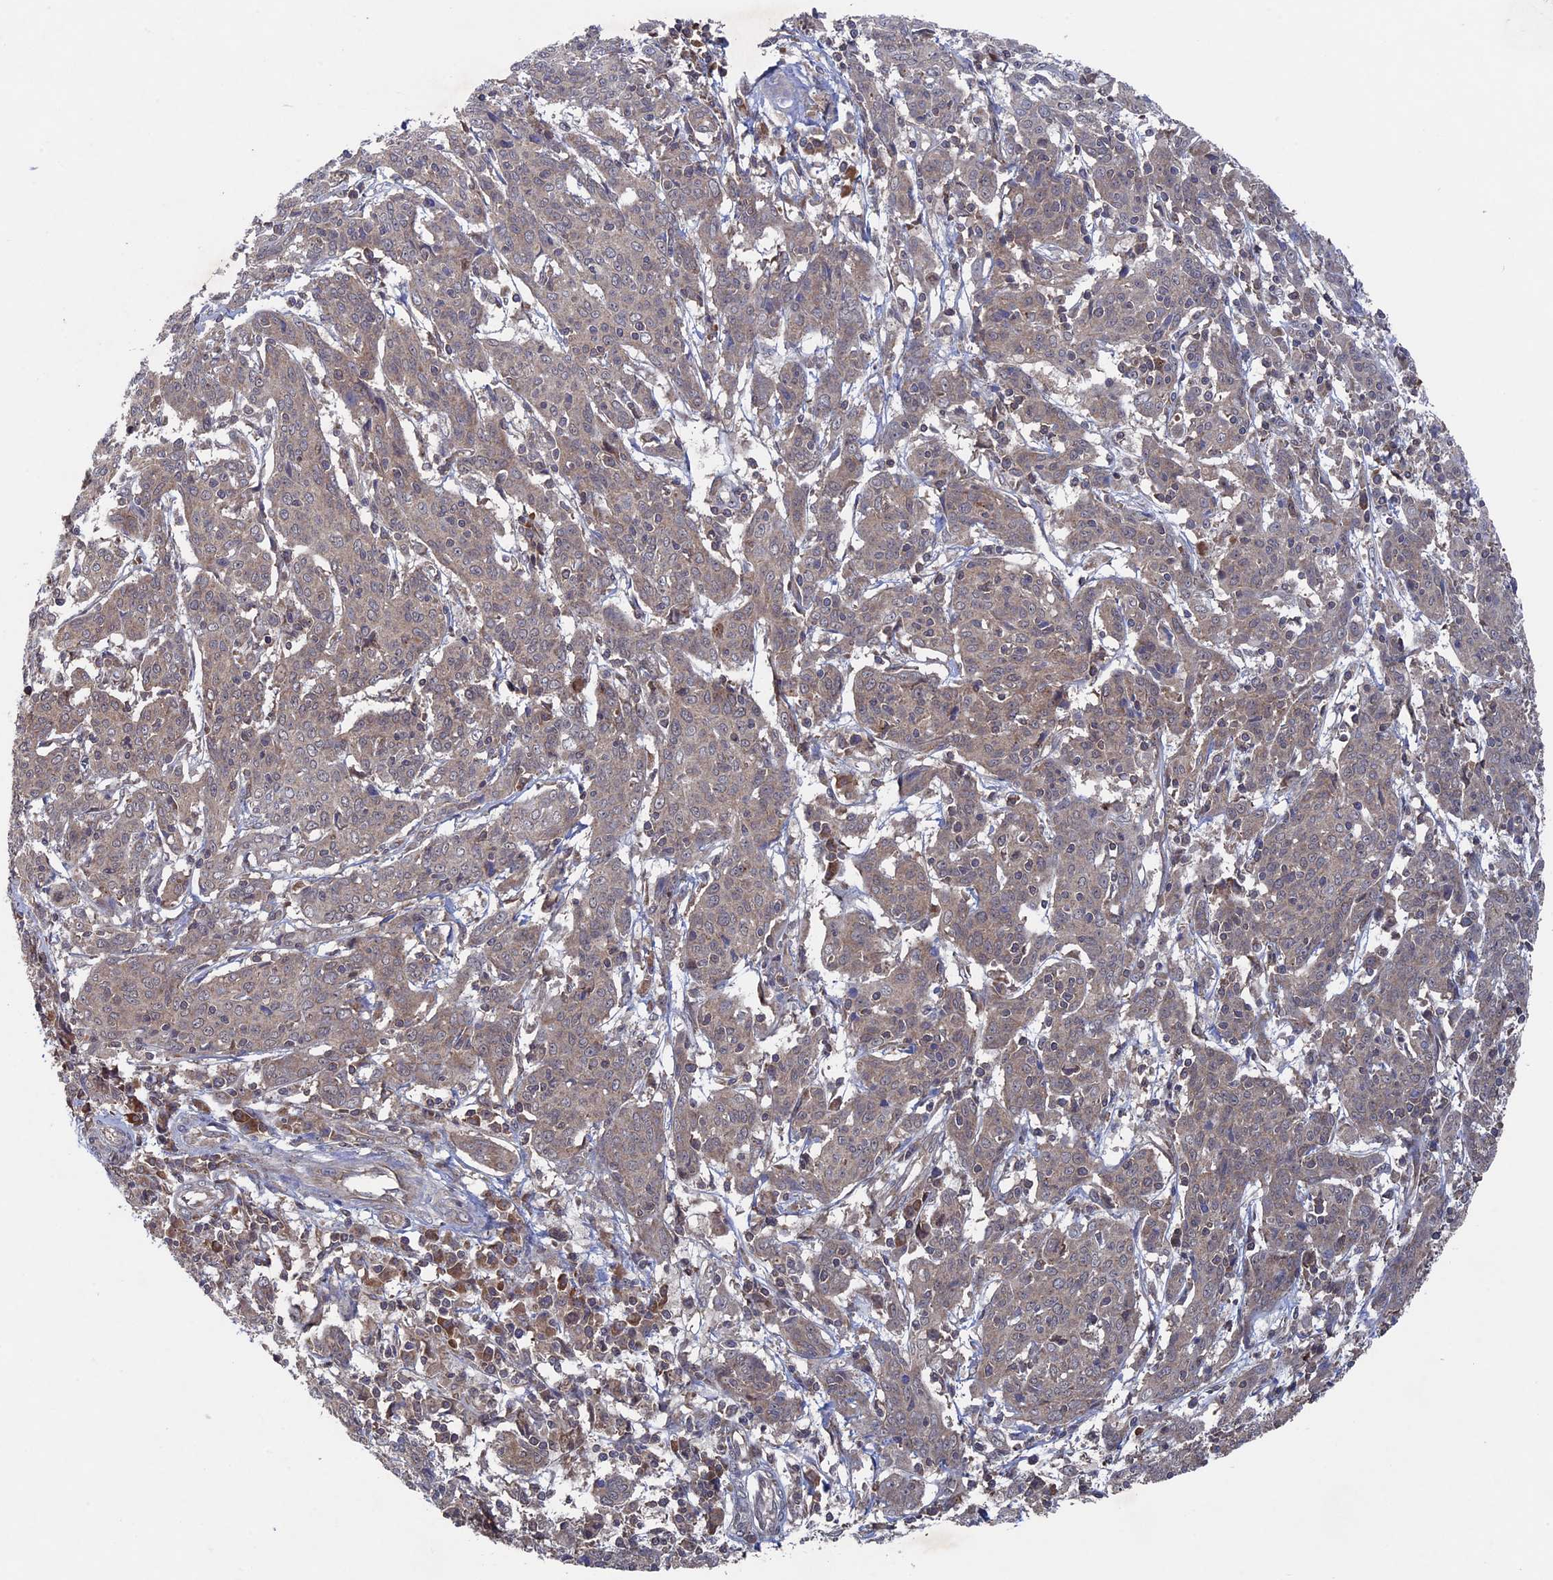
{"staining": {"intensity": "negative", "quantity": "none", "location": "none"}, "tissue": "cervical cancer", "cell_type": "Tumor cells", "image_type": "cancer", "snomed": [{"axis": "morphology", "description": "Squamous cell carcinoma, NOS"}, {"axis": "topography", "description": "Cervix"}], "caption": "Immunohistochemistry photomicrograph of neoplastic tissue: human cervical cancer stained with DAB exhibits no significant protein positivity in tumor cells.", "gene": "RAB15", "patient": {"sex": "female", "age": 67}}